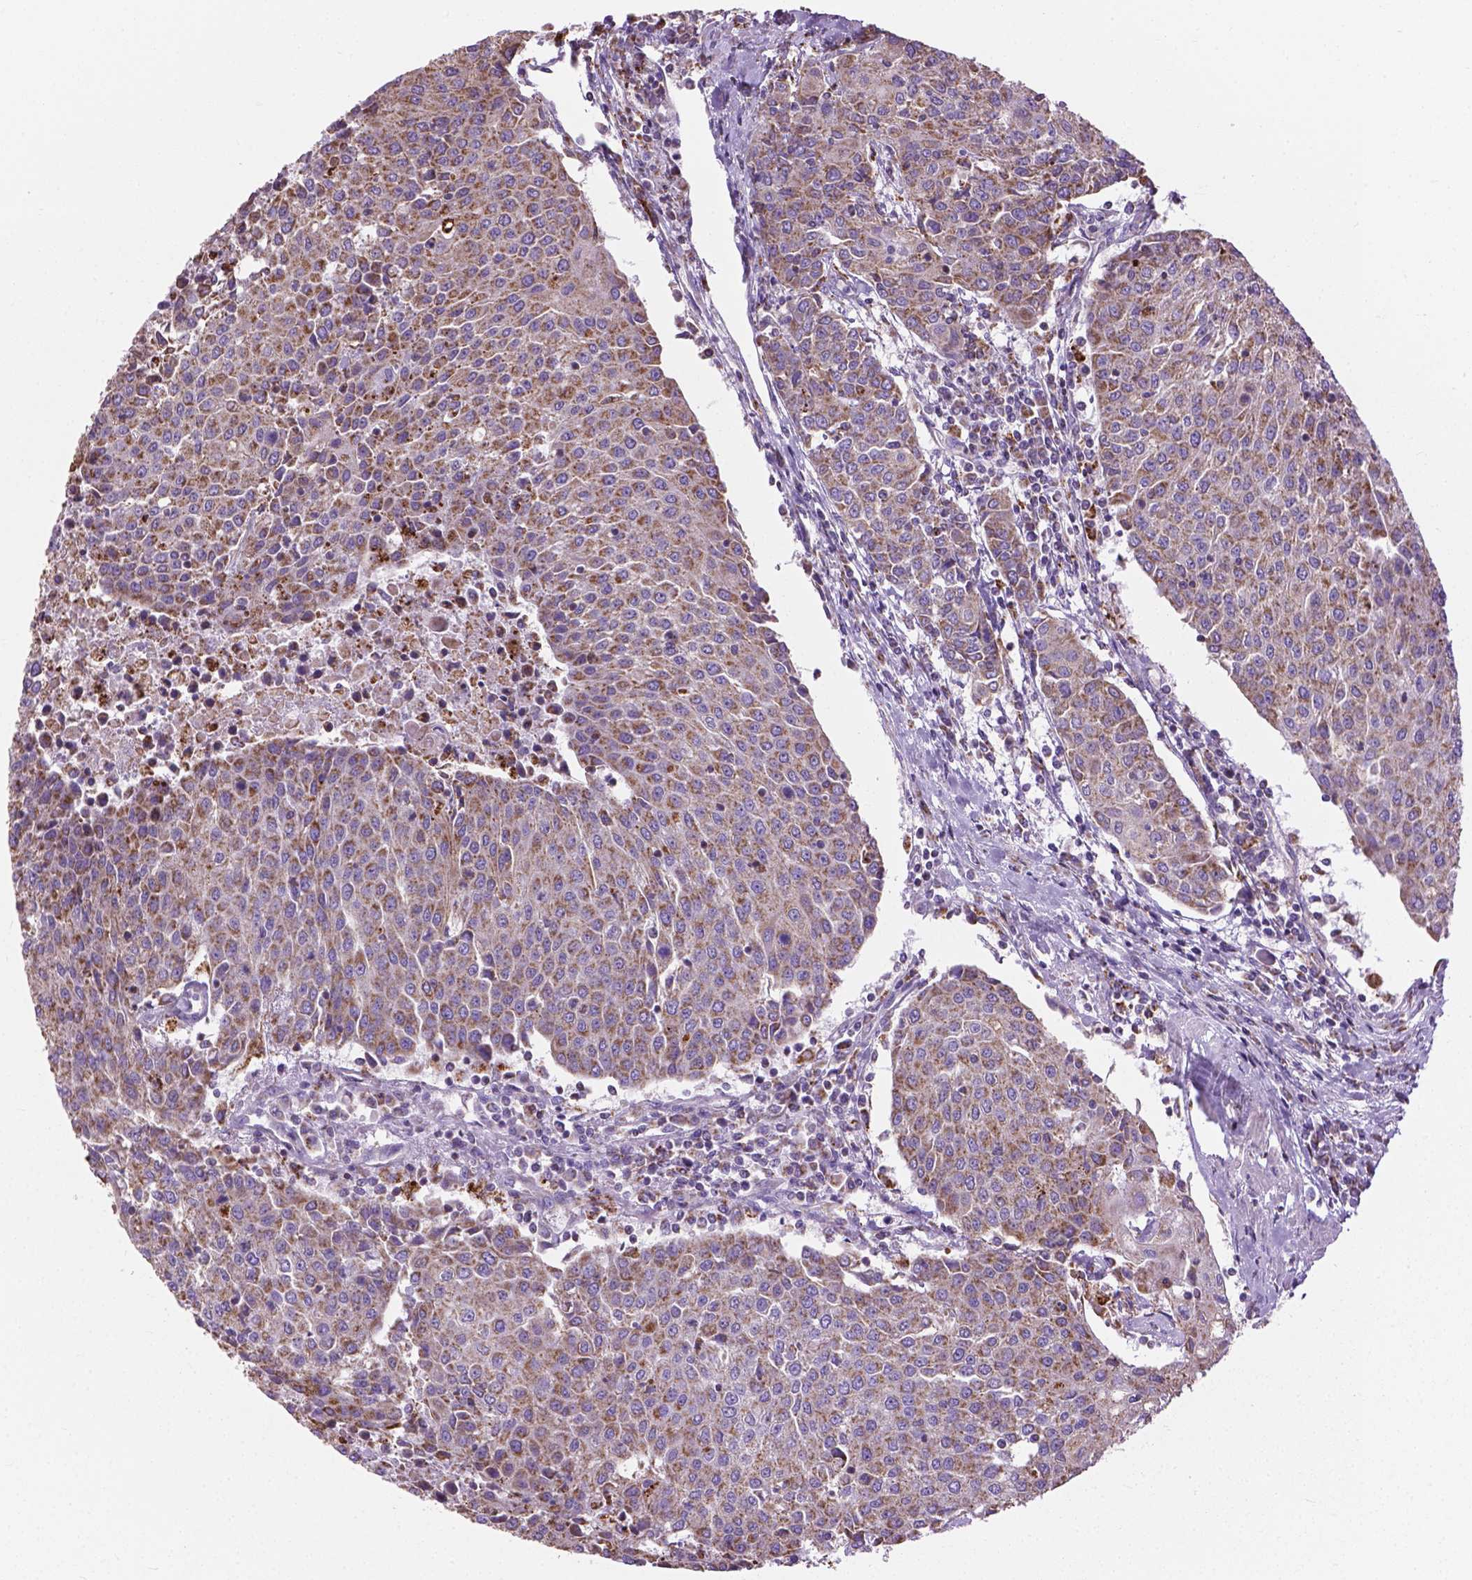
{"staining": {"intensity": "moderate", "quantity": ">75%", "location": "cytoplasmic/membranous"}, "tissue": "urothelial cancer", "cell_type": "Tumor cells", "image_type": "cancer", "snomed": [{"axis": "morphology", "description": "Urothelial carcinoma, High grade"}, {"axis": "topography", "description": "Urinary bladder"}], "caption": "This is a micrograph of immunohistochemistry staining of high-grade urothelial carcinoma, which shows moderate expression in the cytoplasmic/membranous of tumor cells.", "gene": "VDAC1", "patient": {"sex": "female", "age": 85}}